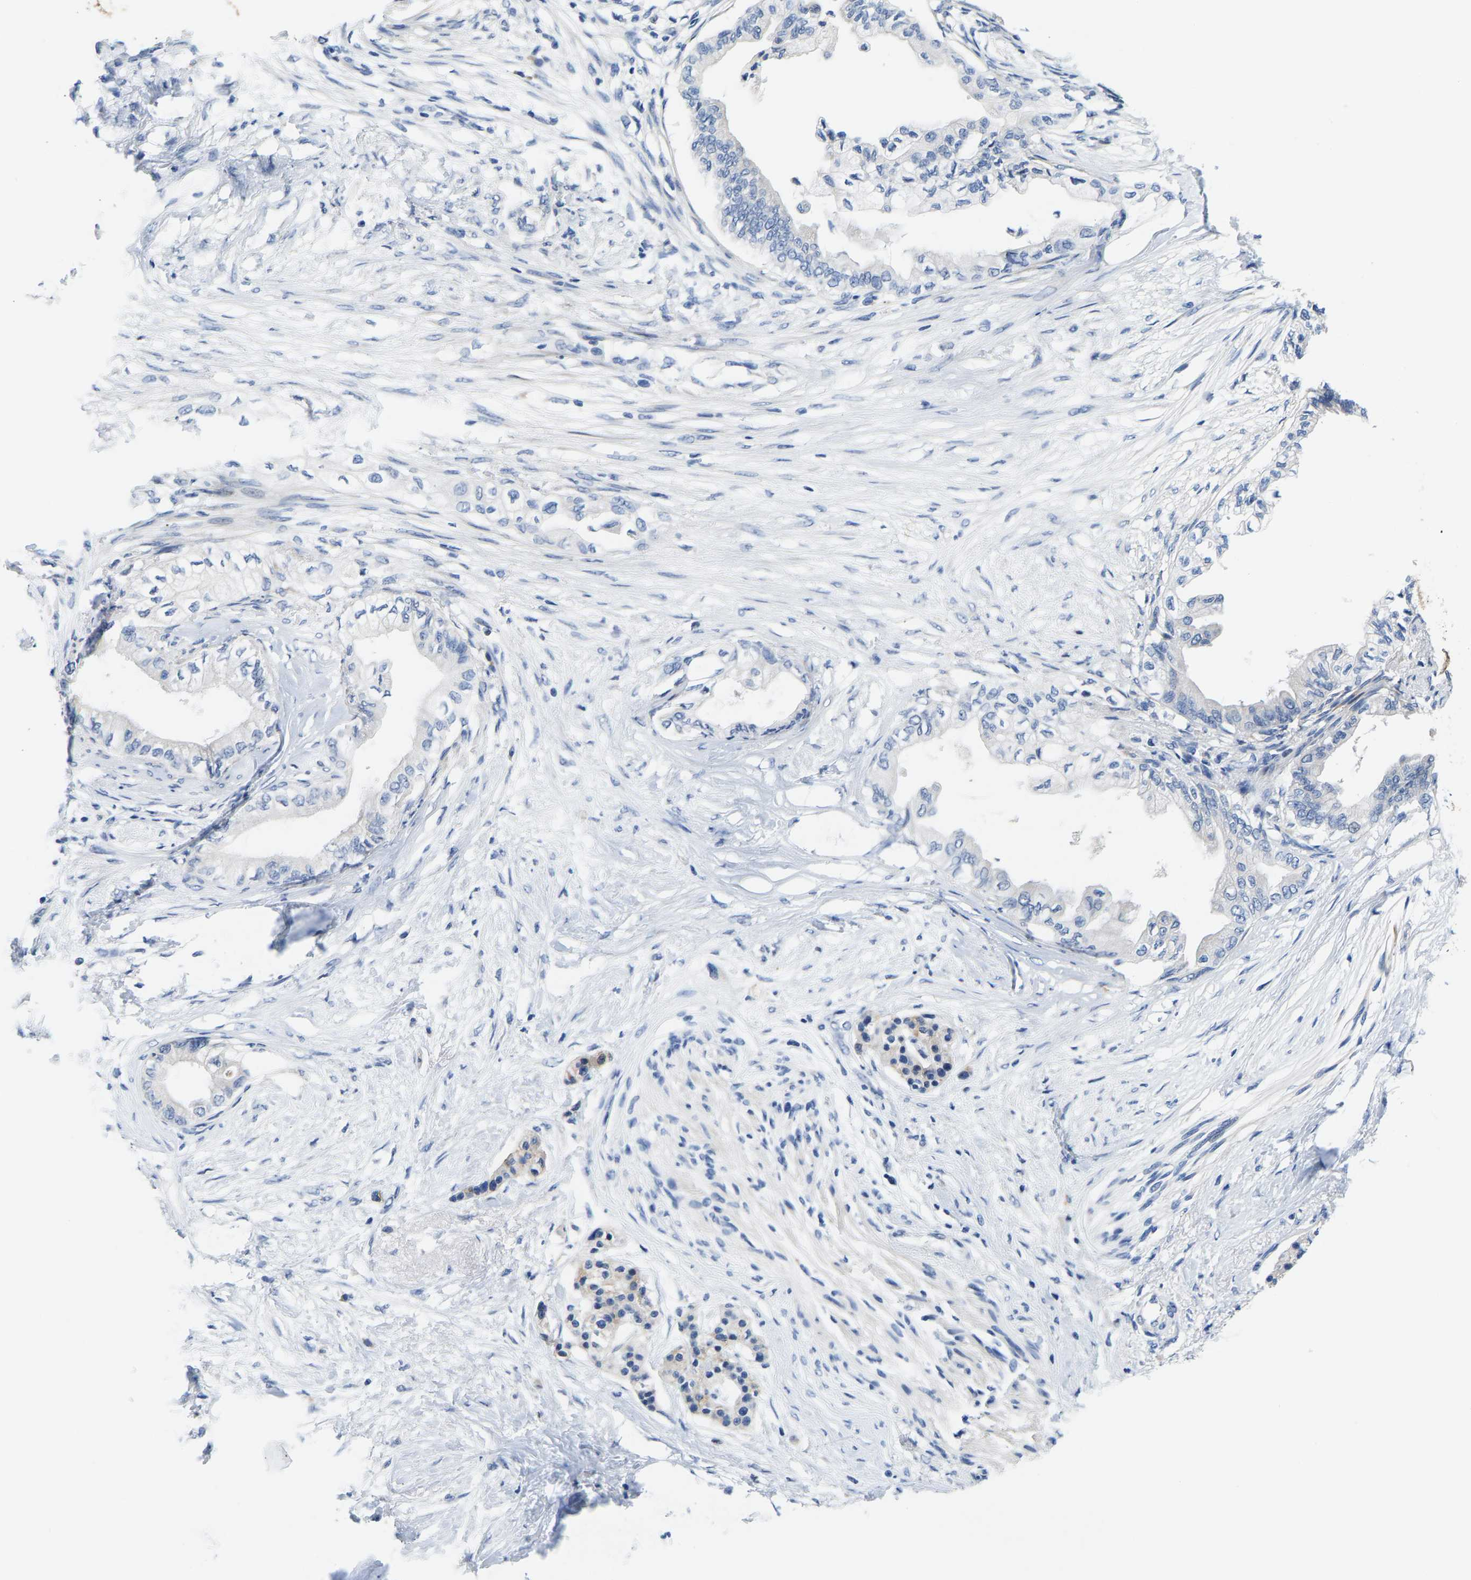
{"staining": {"intensity": "negative", "quantity": "none", "location": "none"}, "tissue": "pancreatic cancer", "cell_type": "Tumor cells", "image_type": "cancer", "snomed": [{"axis": "morphology", "description": "Normal tissue, NOS"}, {"axis": "morphology", "description": "Adenocarcinoma, NOS"}, {"axis": "topography", "description": "Pancreas"}, {"axis": "topography", "description": "Duodenum"}], "caption": "Immunohistochemistry (IHC) of human pancreatic cancer (adenocarcinoma) reveals no positivity in tumor cells.", "gene": "KLHL1", "patient": {"sex": "female", "age": 60}}